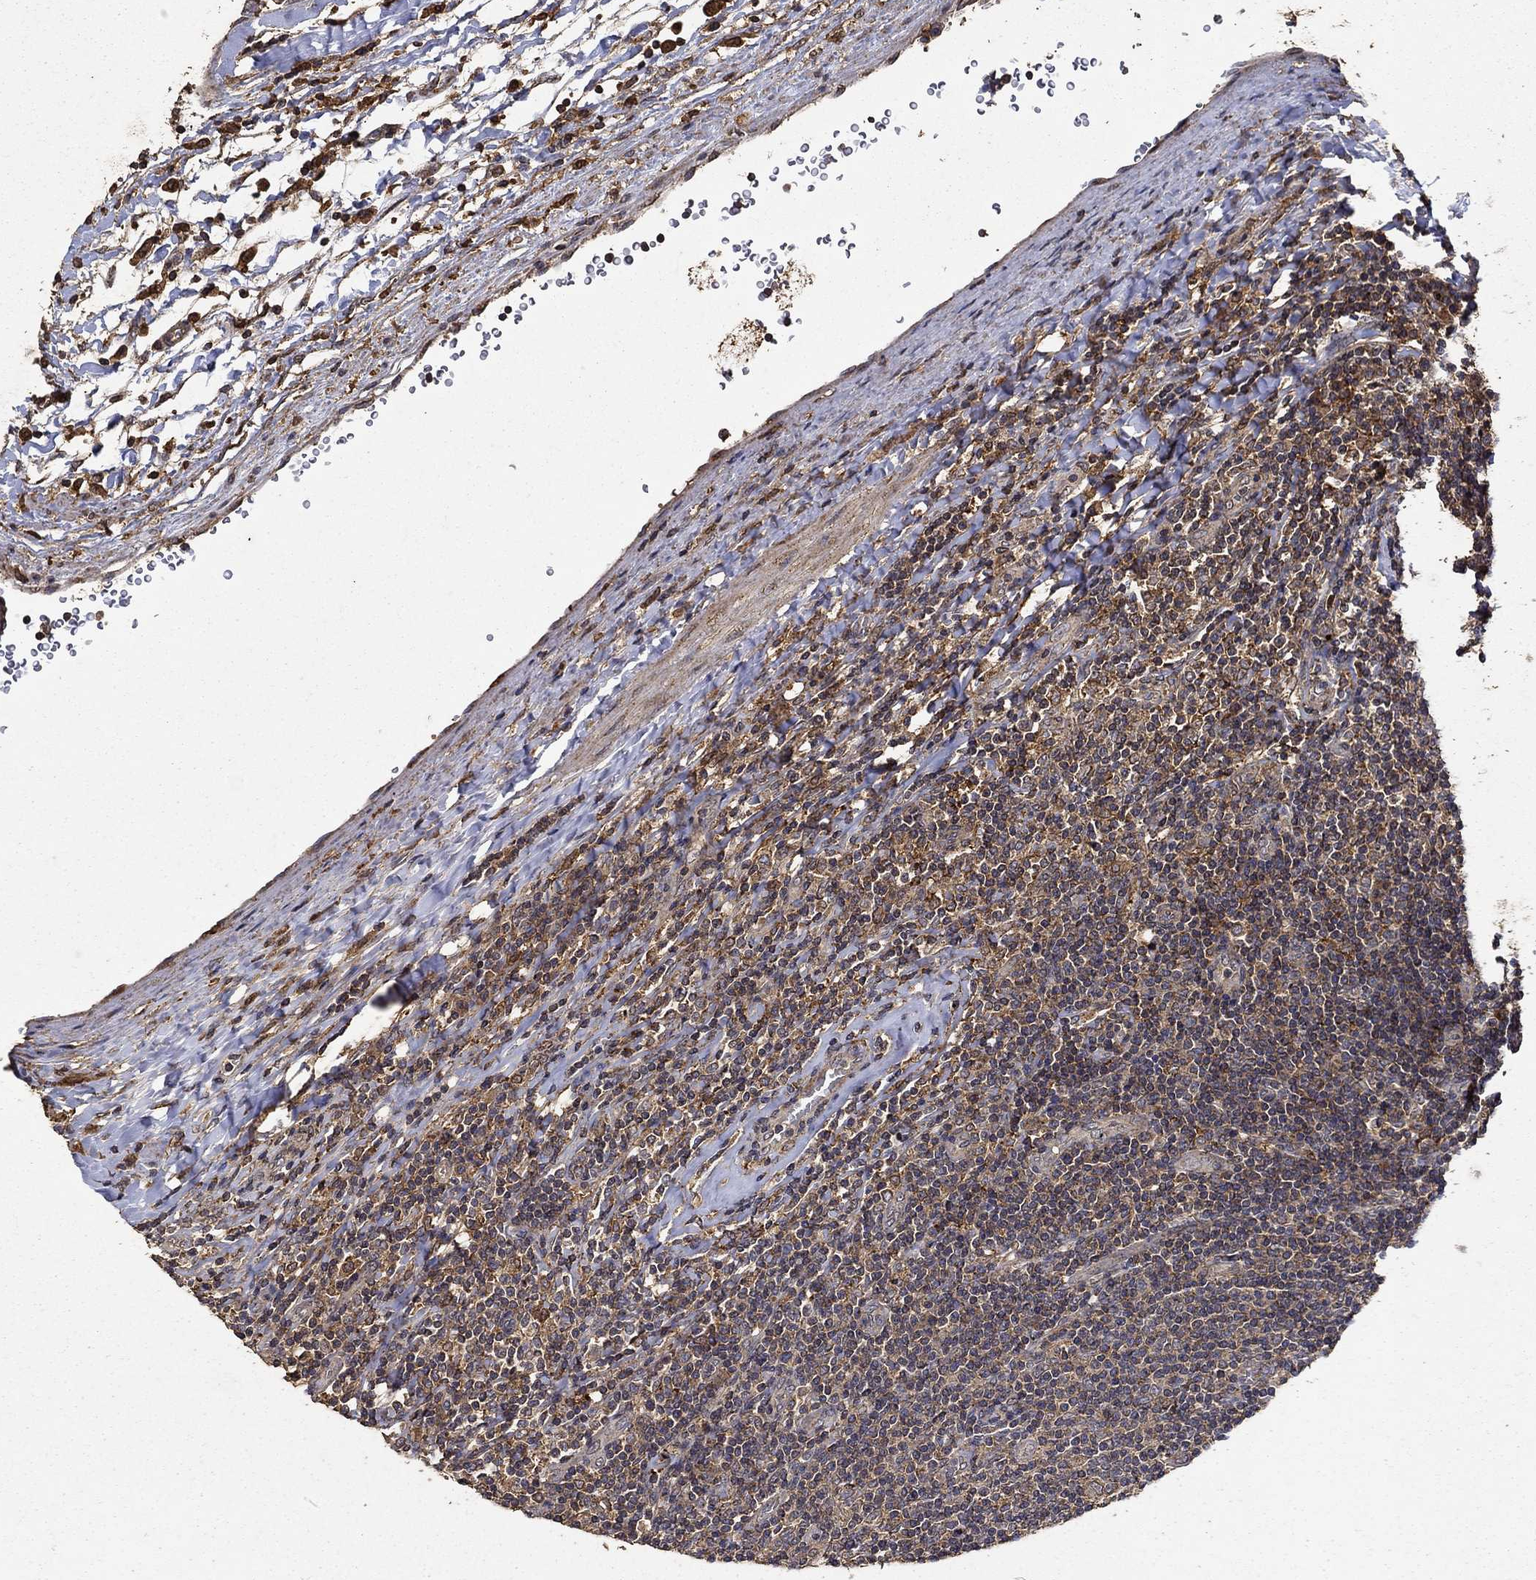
{"staining": {"intensity": "moderate", "quantity": "25%-75%", "location": "cytoplasmic/membranous"}, "tissue": "lymphoma", "cell_type": "Tumor cells", "image_type": "cancer", "snomed": [{"axis": "morphology", "description": "Hodgkin's disease, NOS"}, {"axis": "topography", "description": "Lymph node"}], "caption": "Hodgkin's disease tissue demonstrates moderate cytoplasmic/membranous staining in approximately 25%-75% of tumor cells", "gene": "IFRD1", "patient": {"sex": "male", "age": 40}}